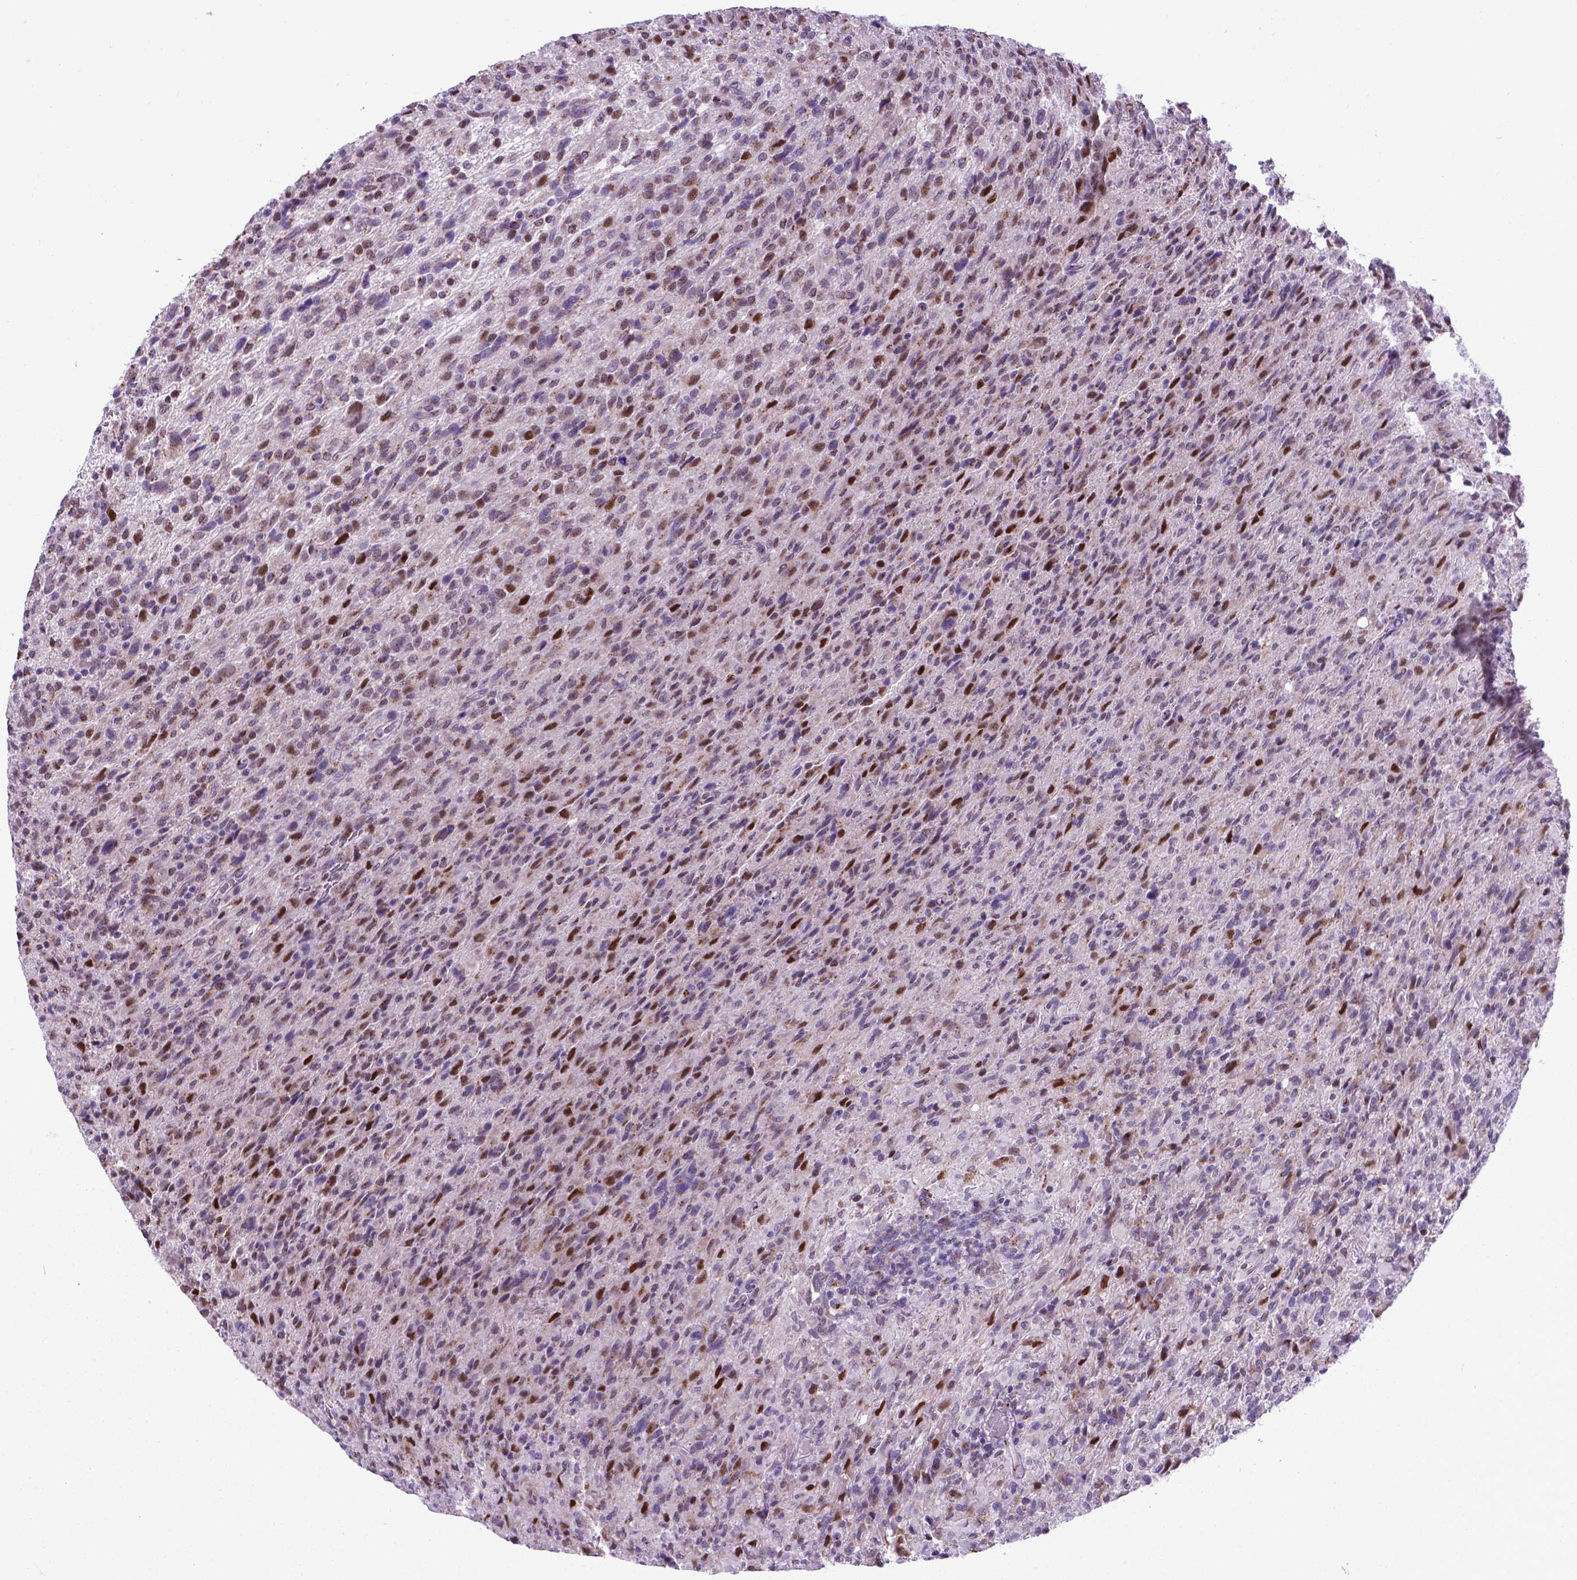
{"staining": {"intensity": "moderate", "quantity": "25%-75%", "location": "cytoplasmic/membranous,nuclear"}, "tissue": "glioma", "cell_type": "Tumor cells", "image_type": "cancer", "snomed": [{"axis": "morphology", "description": "Glioma, malignant, High grade"}, {"axis": "topography", "description": "Brain"}], "caption": "Protein staining of malignant high-grade glioma tissue displays moderate cytoplasmic/membranous and nuclear staining in approximately 25%-75% of tumor cells.", "gene": "MRPL10", "patient": {"sex": "male", "age": 68}}